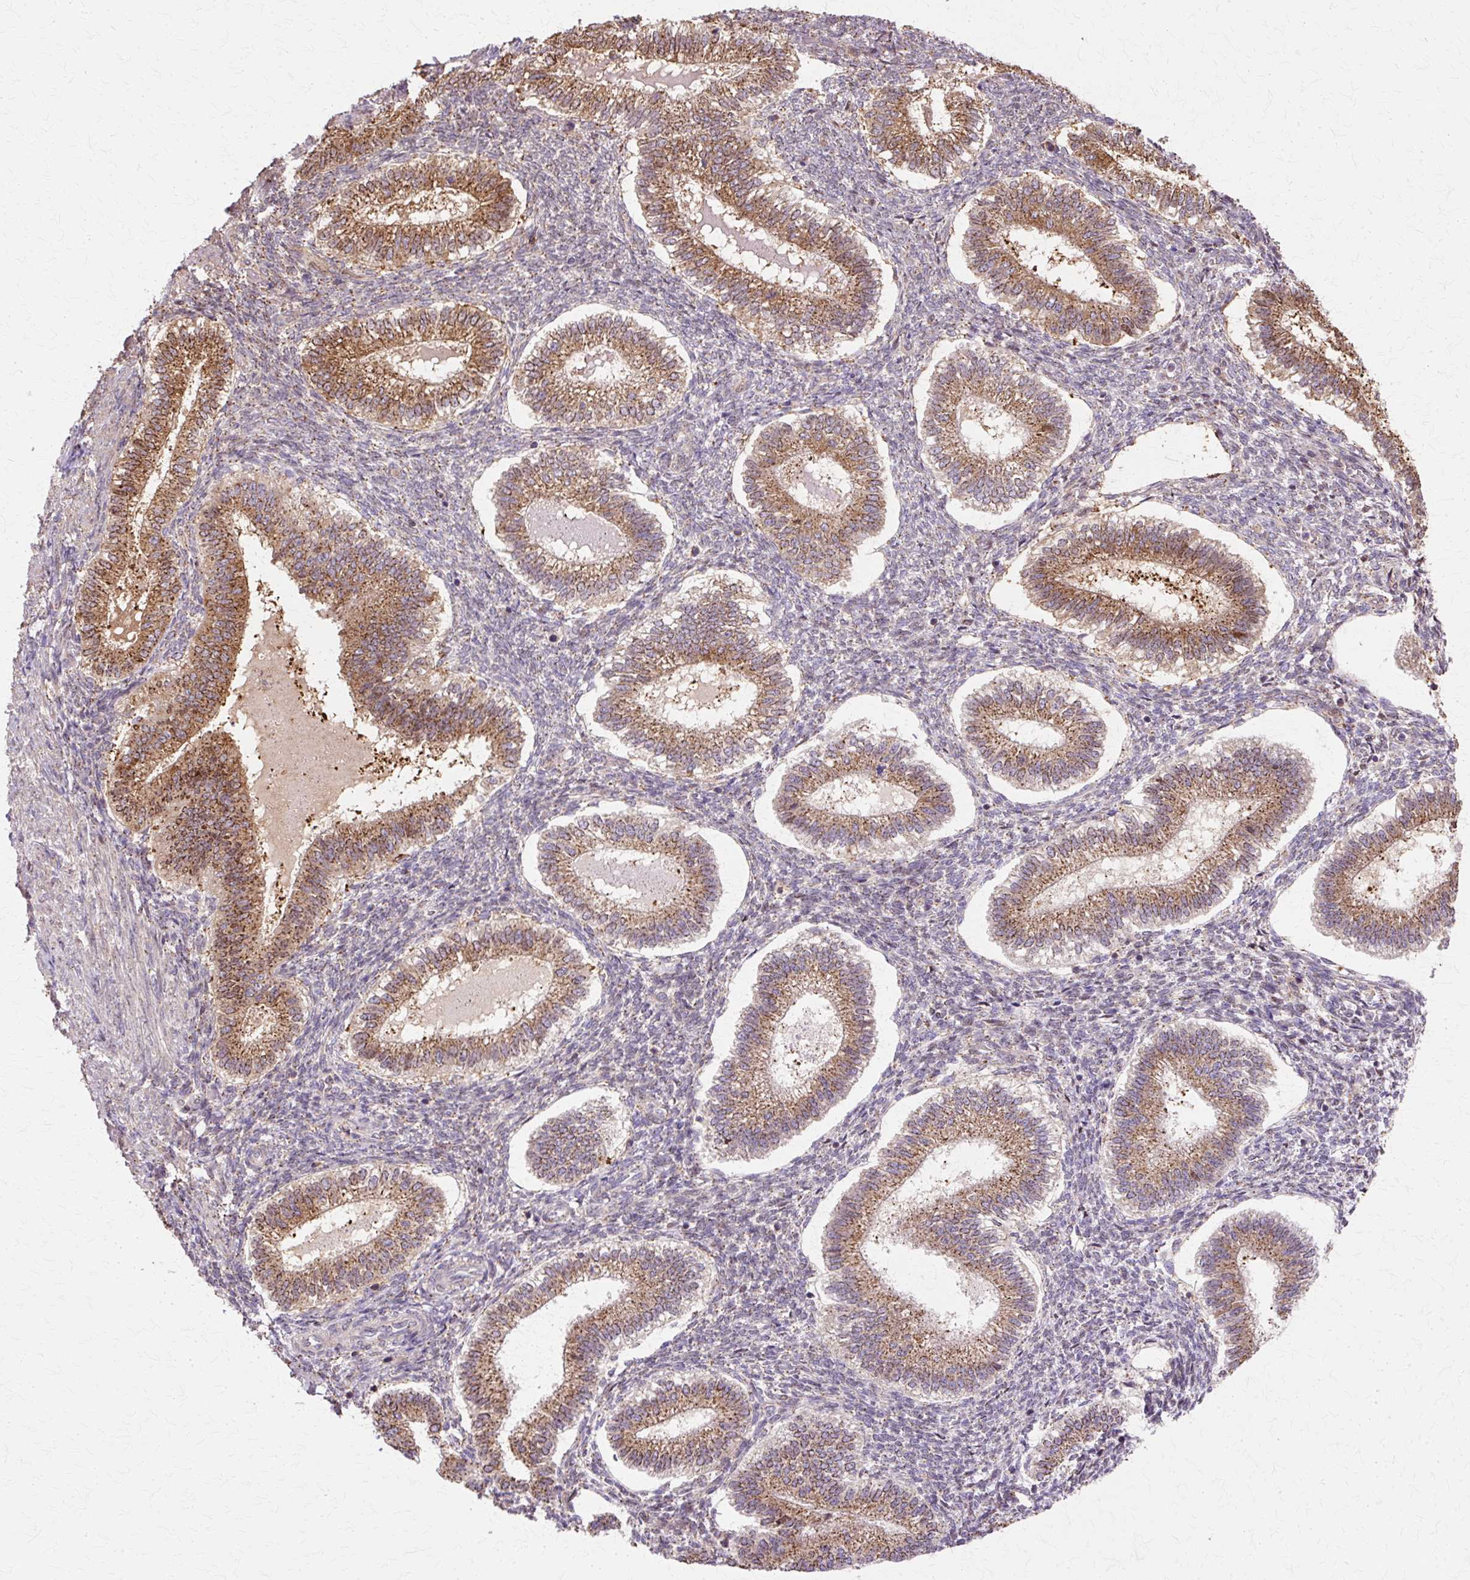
{"staining": {"intensity": "moderate", "quantity": "25%-75%", "location": "cytoplasmic/membranous"}, "tissue": "endometrium", "cell_type": "Cells in endometrial stroma", "image_type": "normal", "snomed": [{"axis": "morphology", "description": "Normal tissue, NOS"}, {"axis": "topography", "description": "Endometrium"}], "caption": "There is medium levels of moderate cytoplasmic/membranous expression in cells in endometrial stroma of normal endometrium, as demonstrated by immunohistochemical staining (brown color).", "gene": "COPB1", "patient": {"sex": "female", "age": 25}}